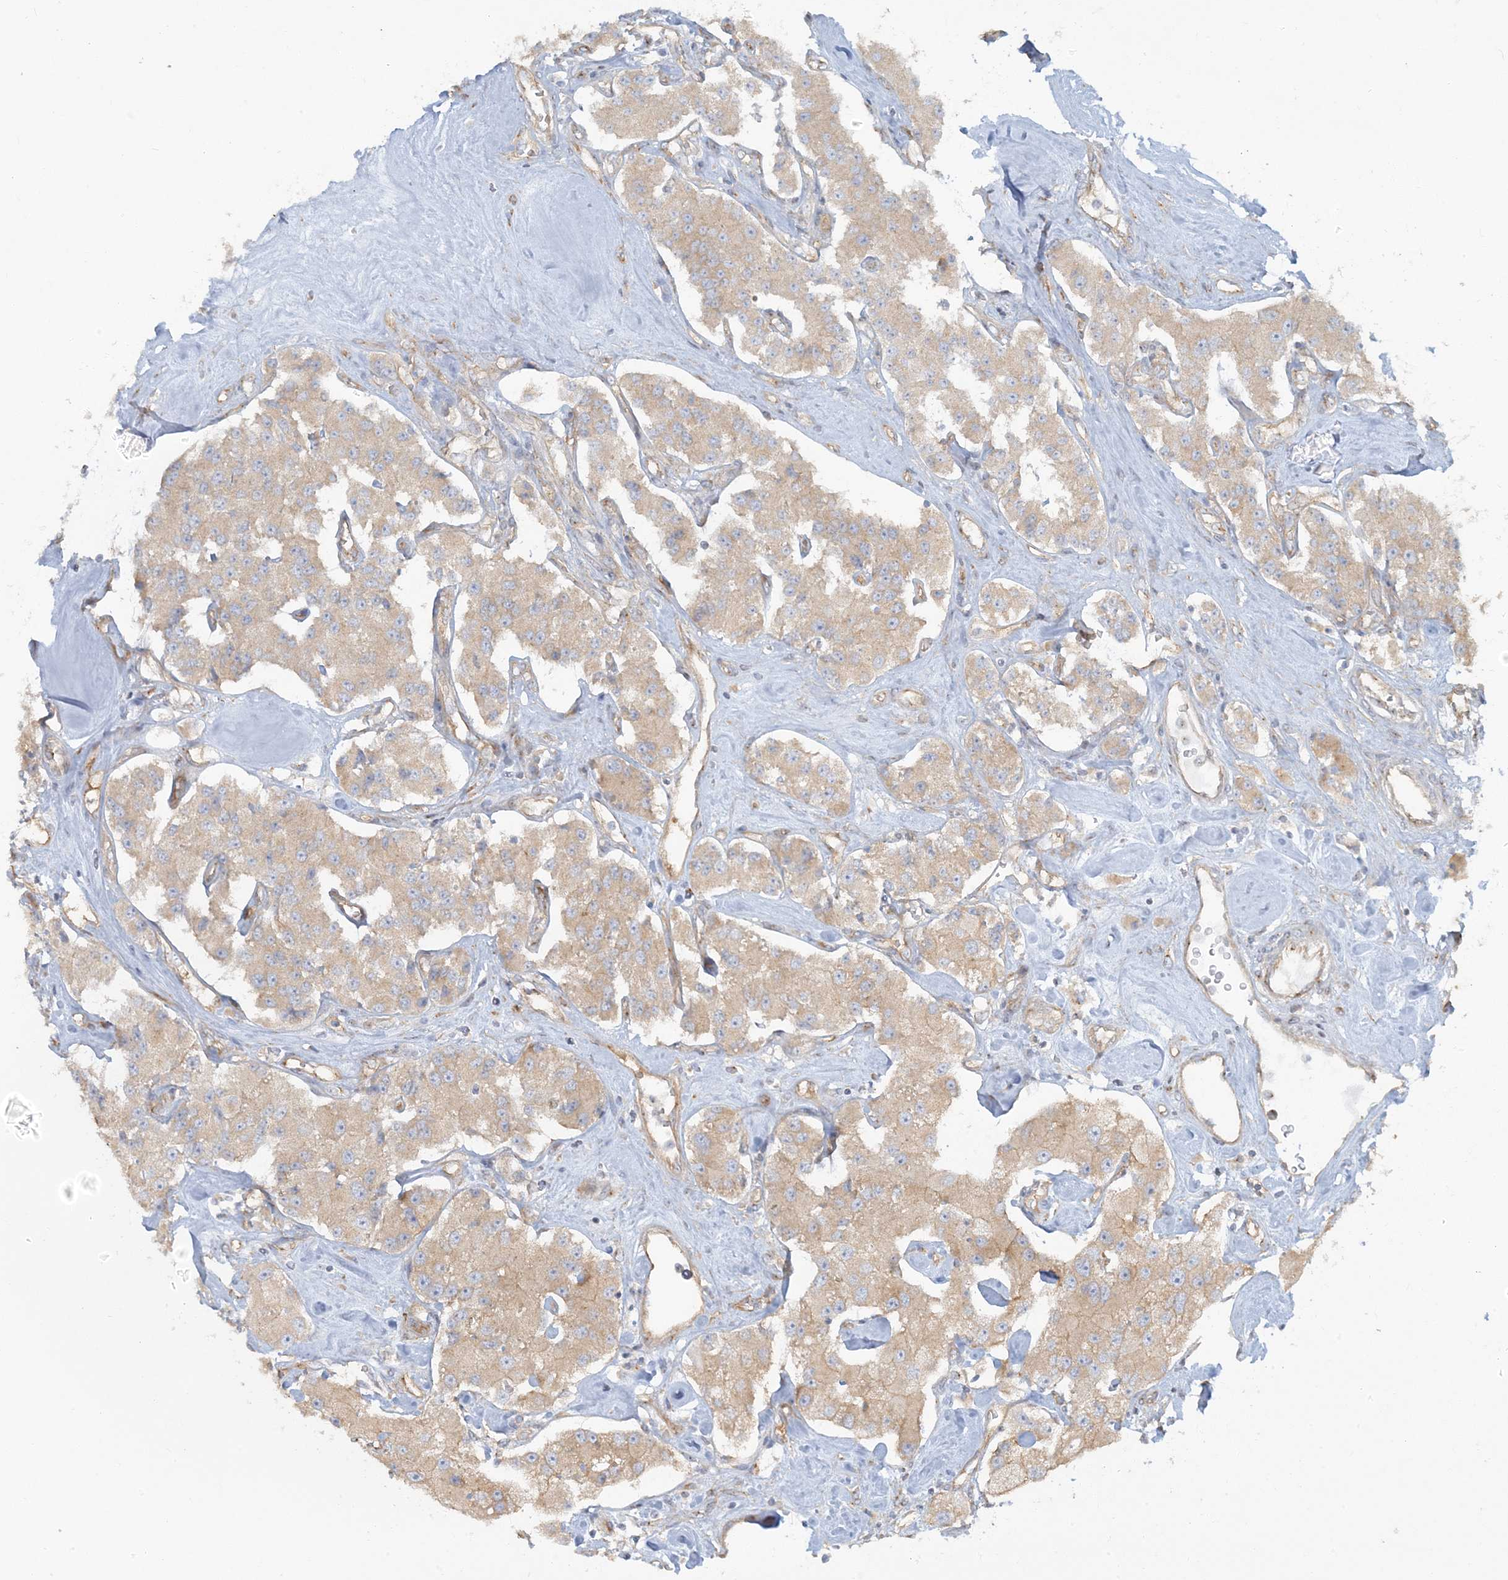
{"staining": {"intensity": "weak", "quantity": ">75%", "location": "cytoplasmic/membranous"}, "tissue": "carcinoid", "cell_type": "Tumor cells", "image_type": "cancer", "snomed": [{"axis": "morphology", "description": "Carcinoid, malignant, NOS"}, {"axis": "topography", "description": "Pancreas"}], "caption": "The histopathology image shows staining of malignant carcinoid, revealing weak cytoplasmic/membranous protein expression (brown color) within tumor cells. (Brightfield microscopy of DAB IHC at high magnification).", "gene": "ATP23", "patient": {"sex": "male", "age": 41}}